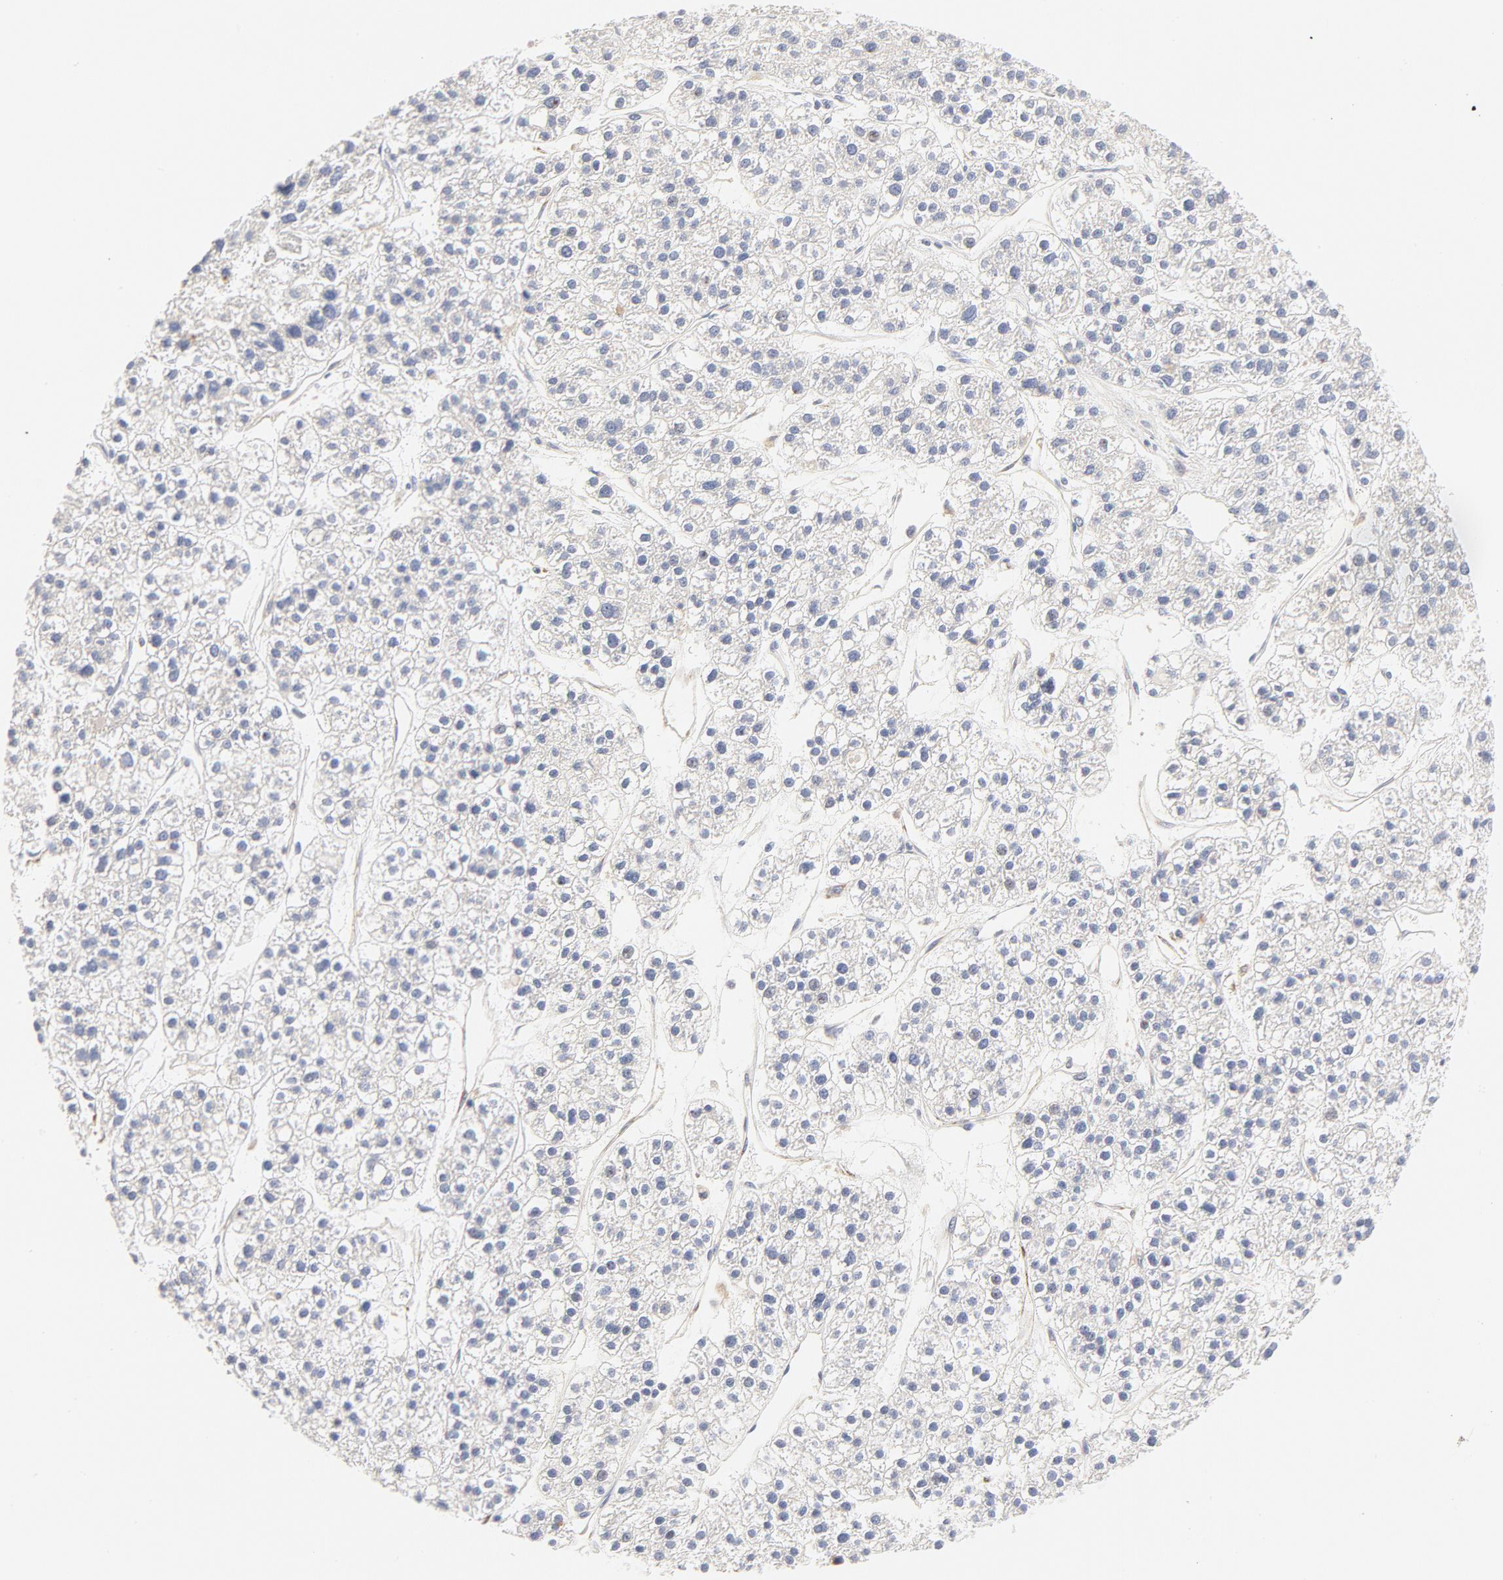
{"staining": {"intensity": "negative", "quantity": "none", "location": "none"}, "tissue": "liver cancer", "cell_type": "Tumor cells", "image_type": "cancer", "snomed": [{"axis": "morphology", "description": "Carcinoma, Hepatocellular, NOS"}, {"axis": "topography", "description": "Liver"}], "caption": "High power microscopy micrograph of an immunohistochemistry (IHC) image of hepatocellular carcinoma (liver), revealing no significant staining in tumor cells.", "gene": "MTERF2", "patient": {"sex": "female", "age": 85}}